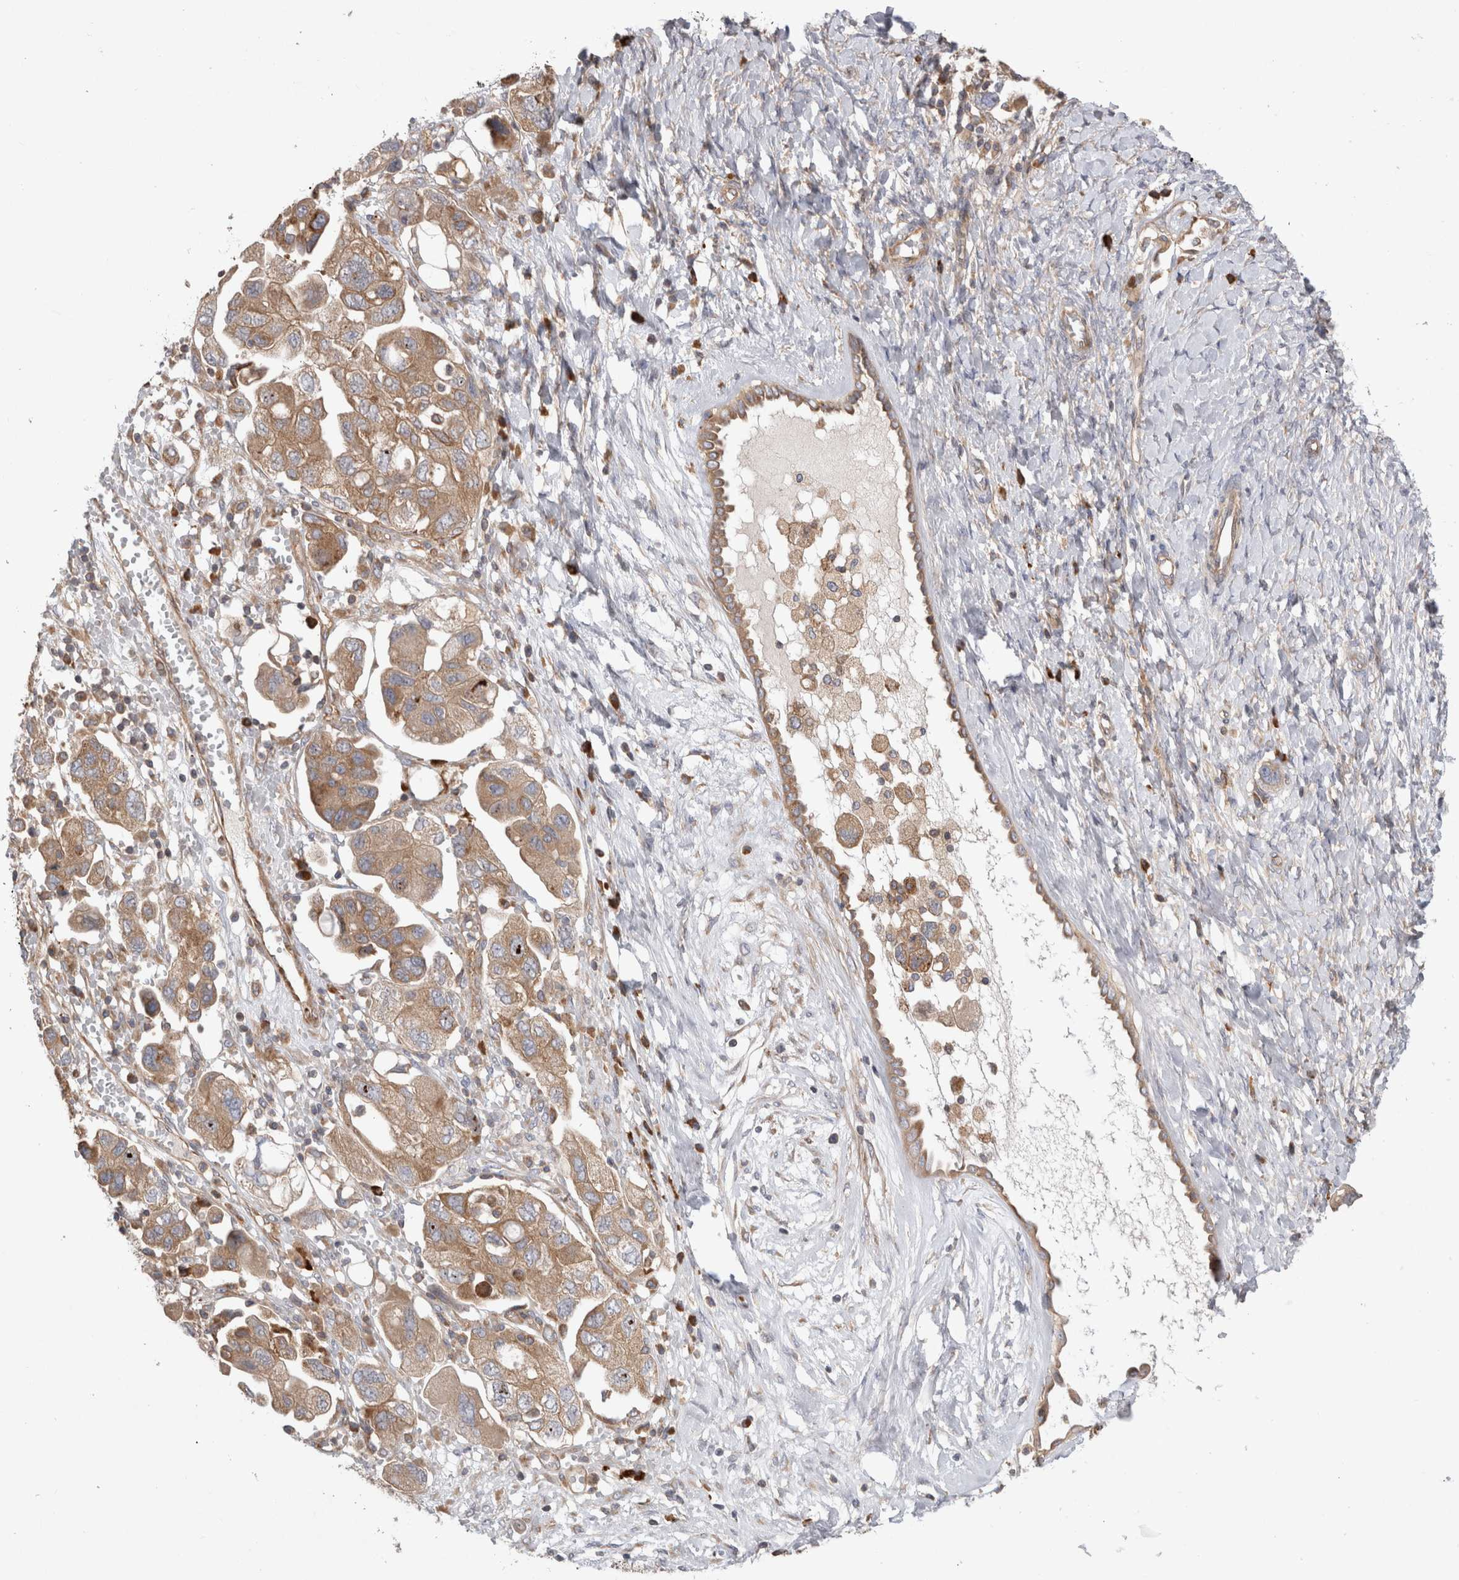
{"staining": {"intensity": "moderate", "quantity": ">75%", "location": "cytoplasmic/membranous"}, "tissue": "ovarian cancer", "cell_type": "Tumor cells", "image_type": "cancer", "snomed": [{"axis": "morphology", "description": "Carcinoma, NOS"}, {"axis": "morphology", "description": "Cystadenocarcinoma, serous, NOS"}, {"axis": "topography", "description": "Ovary"}], "caption": "Moderate cytoplasmic/membranous expression is seen in approximately >75% of tumor cells in ovarian carcinoma. (DAB = brown stain, brightfield microscopy at high magnification).", "gene": "PDCD10", "patient": {"sex": "female", "age": 69}}